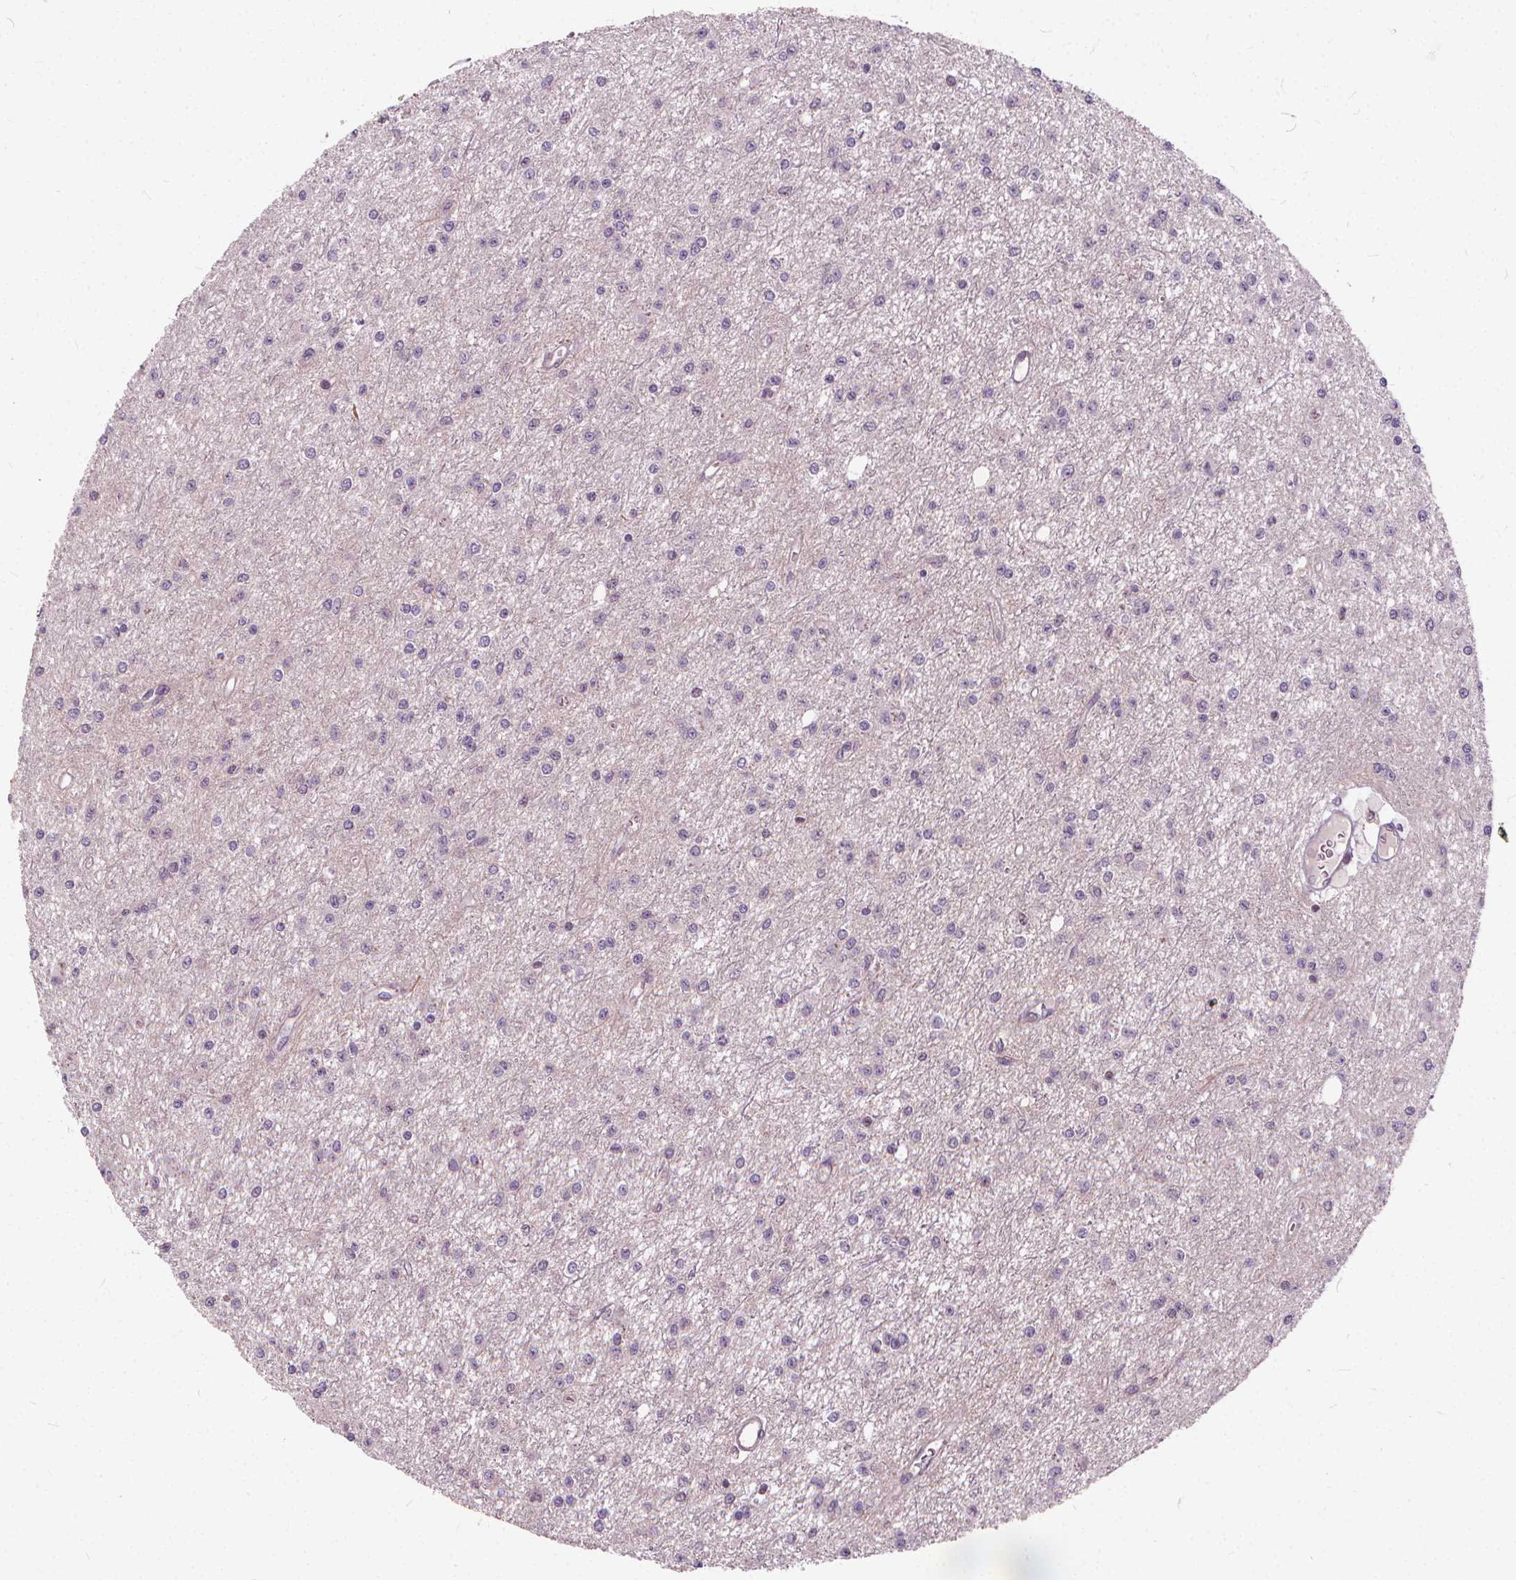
{"staining": {"intensity": "negative", "quantity": "none", "location": "none"}, "tissue": "glioma", "cell_type": "Tumor cells", "image_type": "cancer", "snomed": [{"axis": "morphology", "description": "Glioma, malignant, Low grade"}, {"axis": "topography", "description": "Brain"}], "caption": "This is an immunohistochemistry (IHC) photomicrograph of malignant low-grade glioma. There is no staining in tumor cells.", "gene": "INPP5E", "patient": {"sex": "female", "age": 45}}